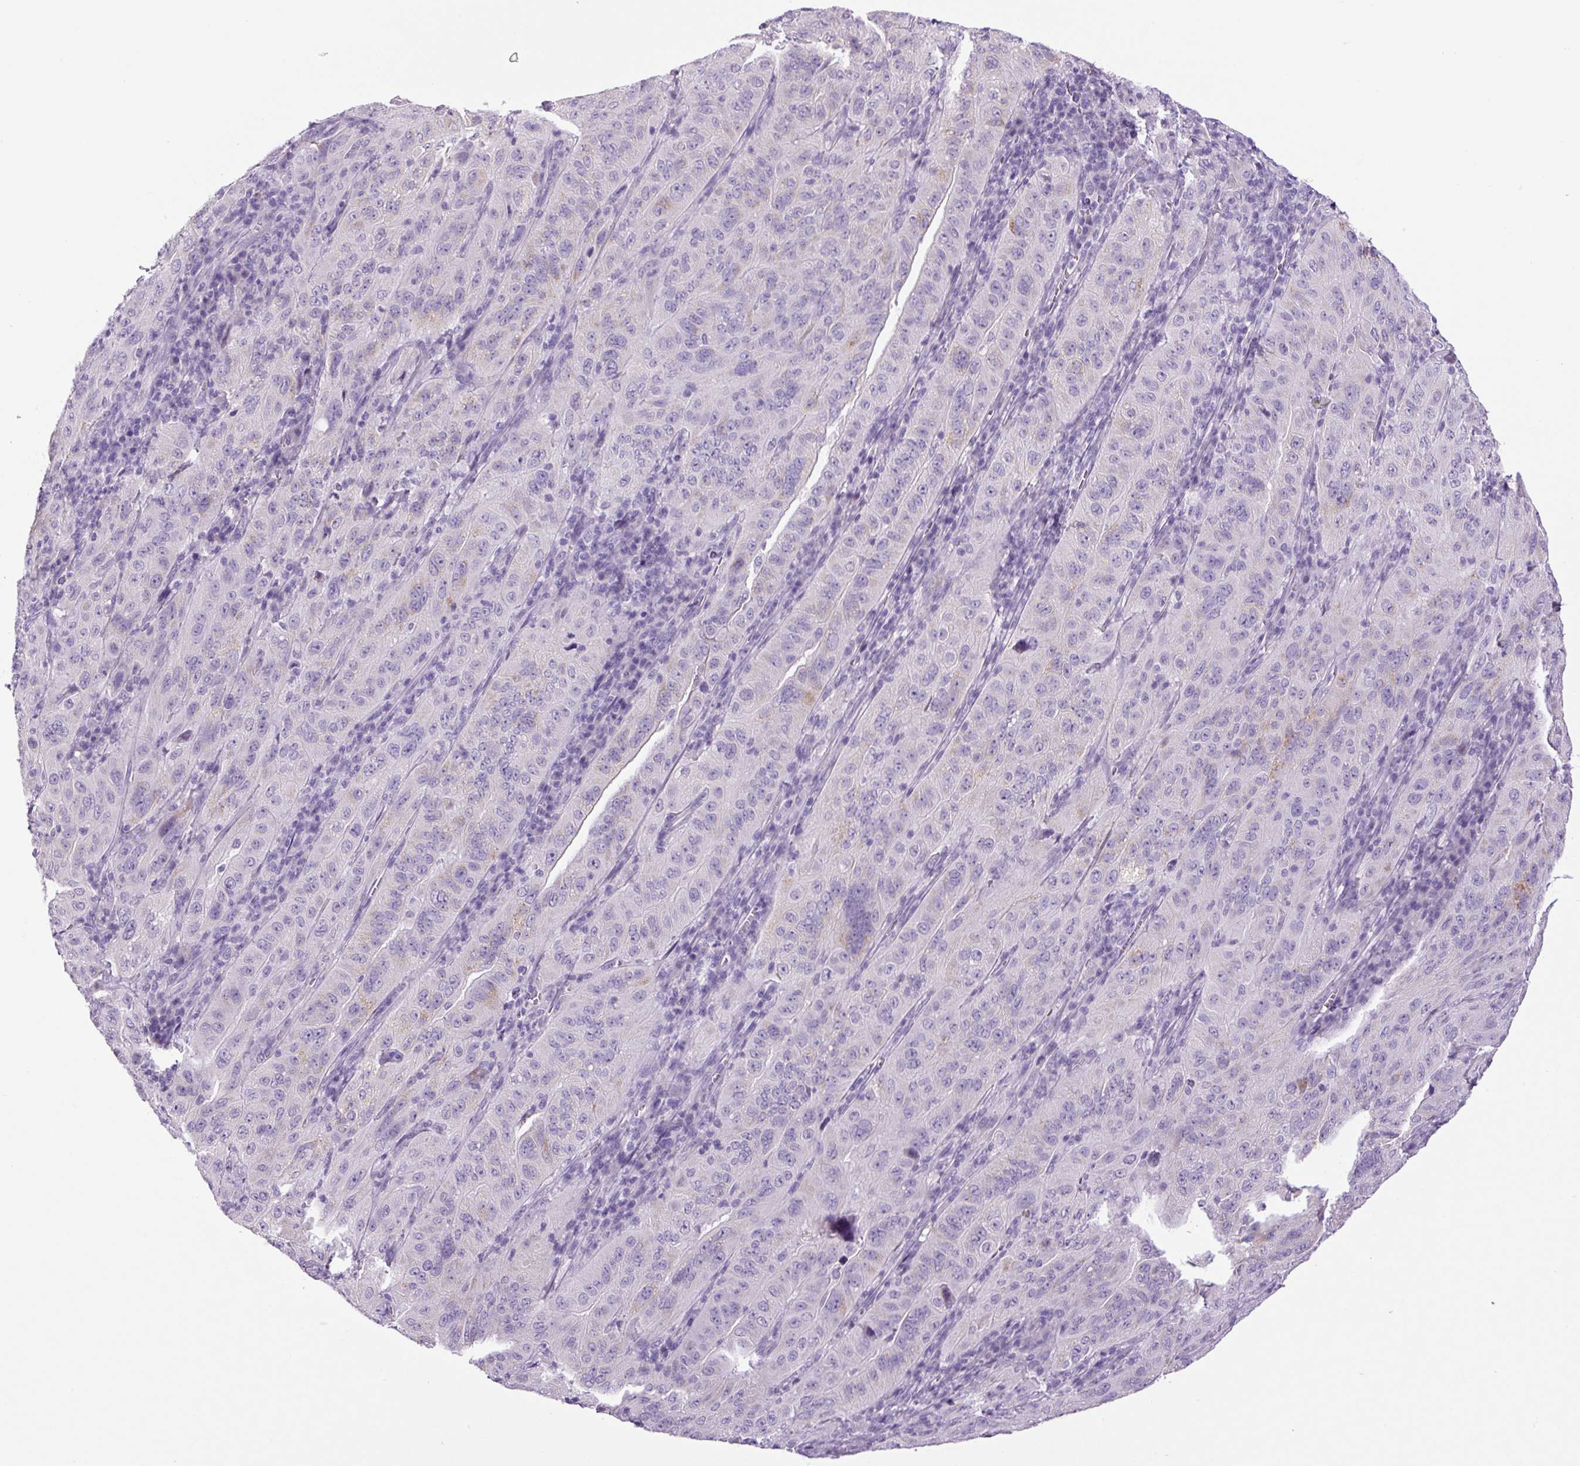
{"staining": {"intensity": "negative", "quantity": "none", "location": "none"}, "tissue": "pancreatic cancer", "cell_type": "Tumor cells", "image_type": "cancer", "snomed": [{"axis": "morphology", "description": "Adenocarcinoma, NOS"}, {"axis": "topography", "description": "Pancreas"}], "caption": "This is an immunohistochemistry (IHC) photomicrograph of human adenocarcinoma (pancreatic). There is no expression in tumor cells.", "gene": "CHGA", "patient": {"sex": "male", "age": 63}}